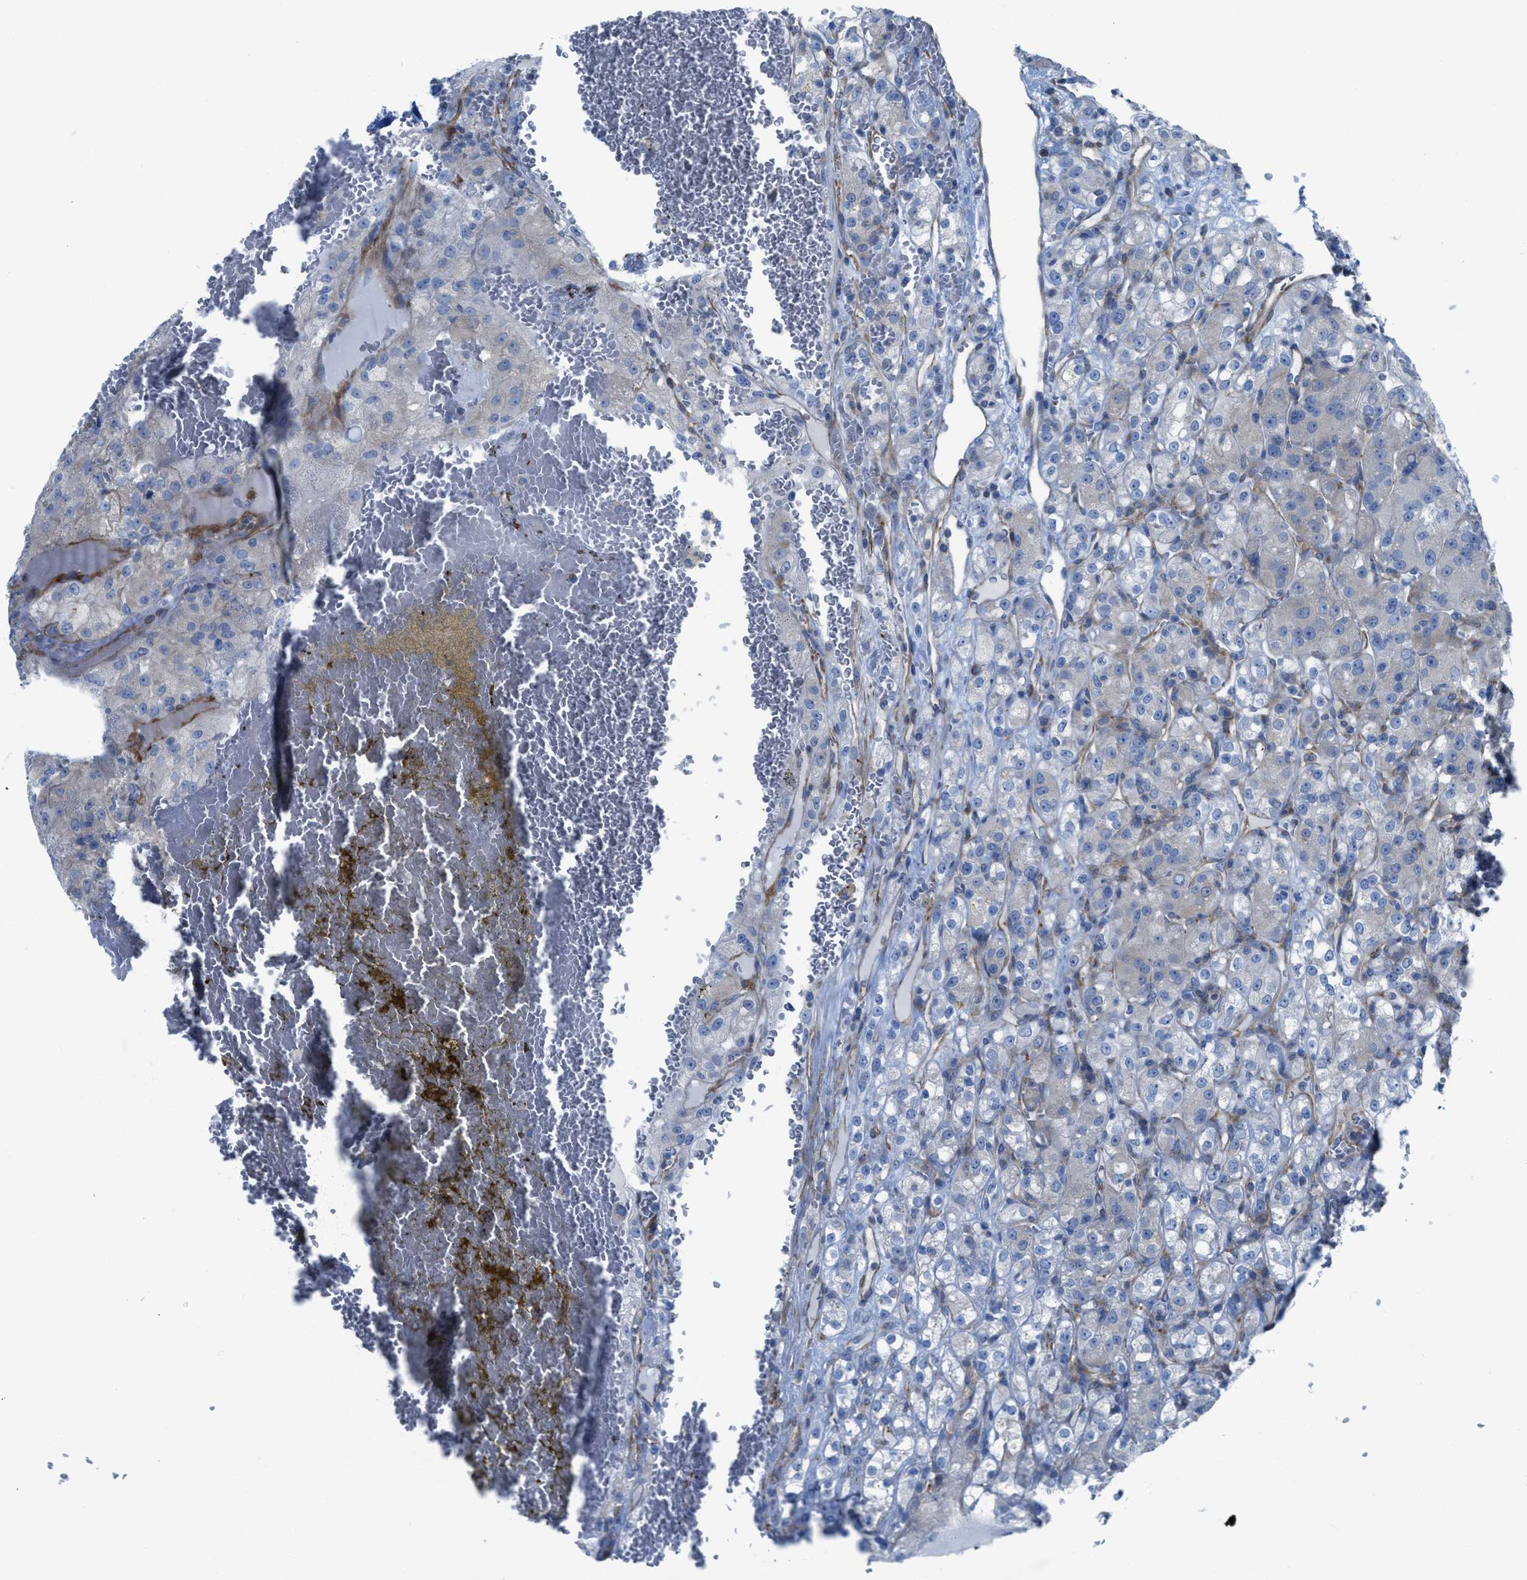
{"staining": {"intensity": "negative", "quantity": "none", "location": "none"}, "tissue": "renal cancer", "cell_type": "Tumor cells", "image_type": "cancer", "snomed": [{"axis": "morphology", "description": "Normal tissue, NOS"}, {"axis": "morphology", "description": "Adenocarcinoma, NOS"}, {"axis": "topography", "description": "Kidney"}], "caption": "This is an IHC micrograph of human renal cancer. There is no positivity in tumor cells.", "gene": "KCNH7", "patient": {"sex": "male", "age": 61}}